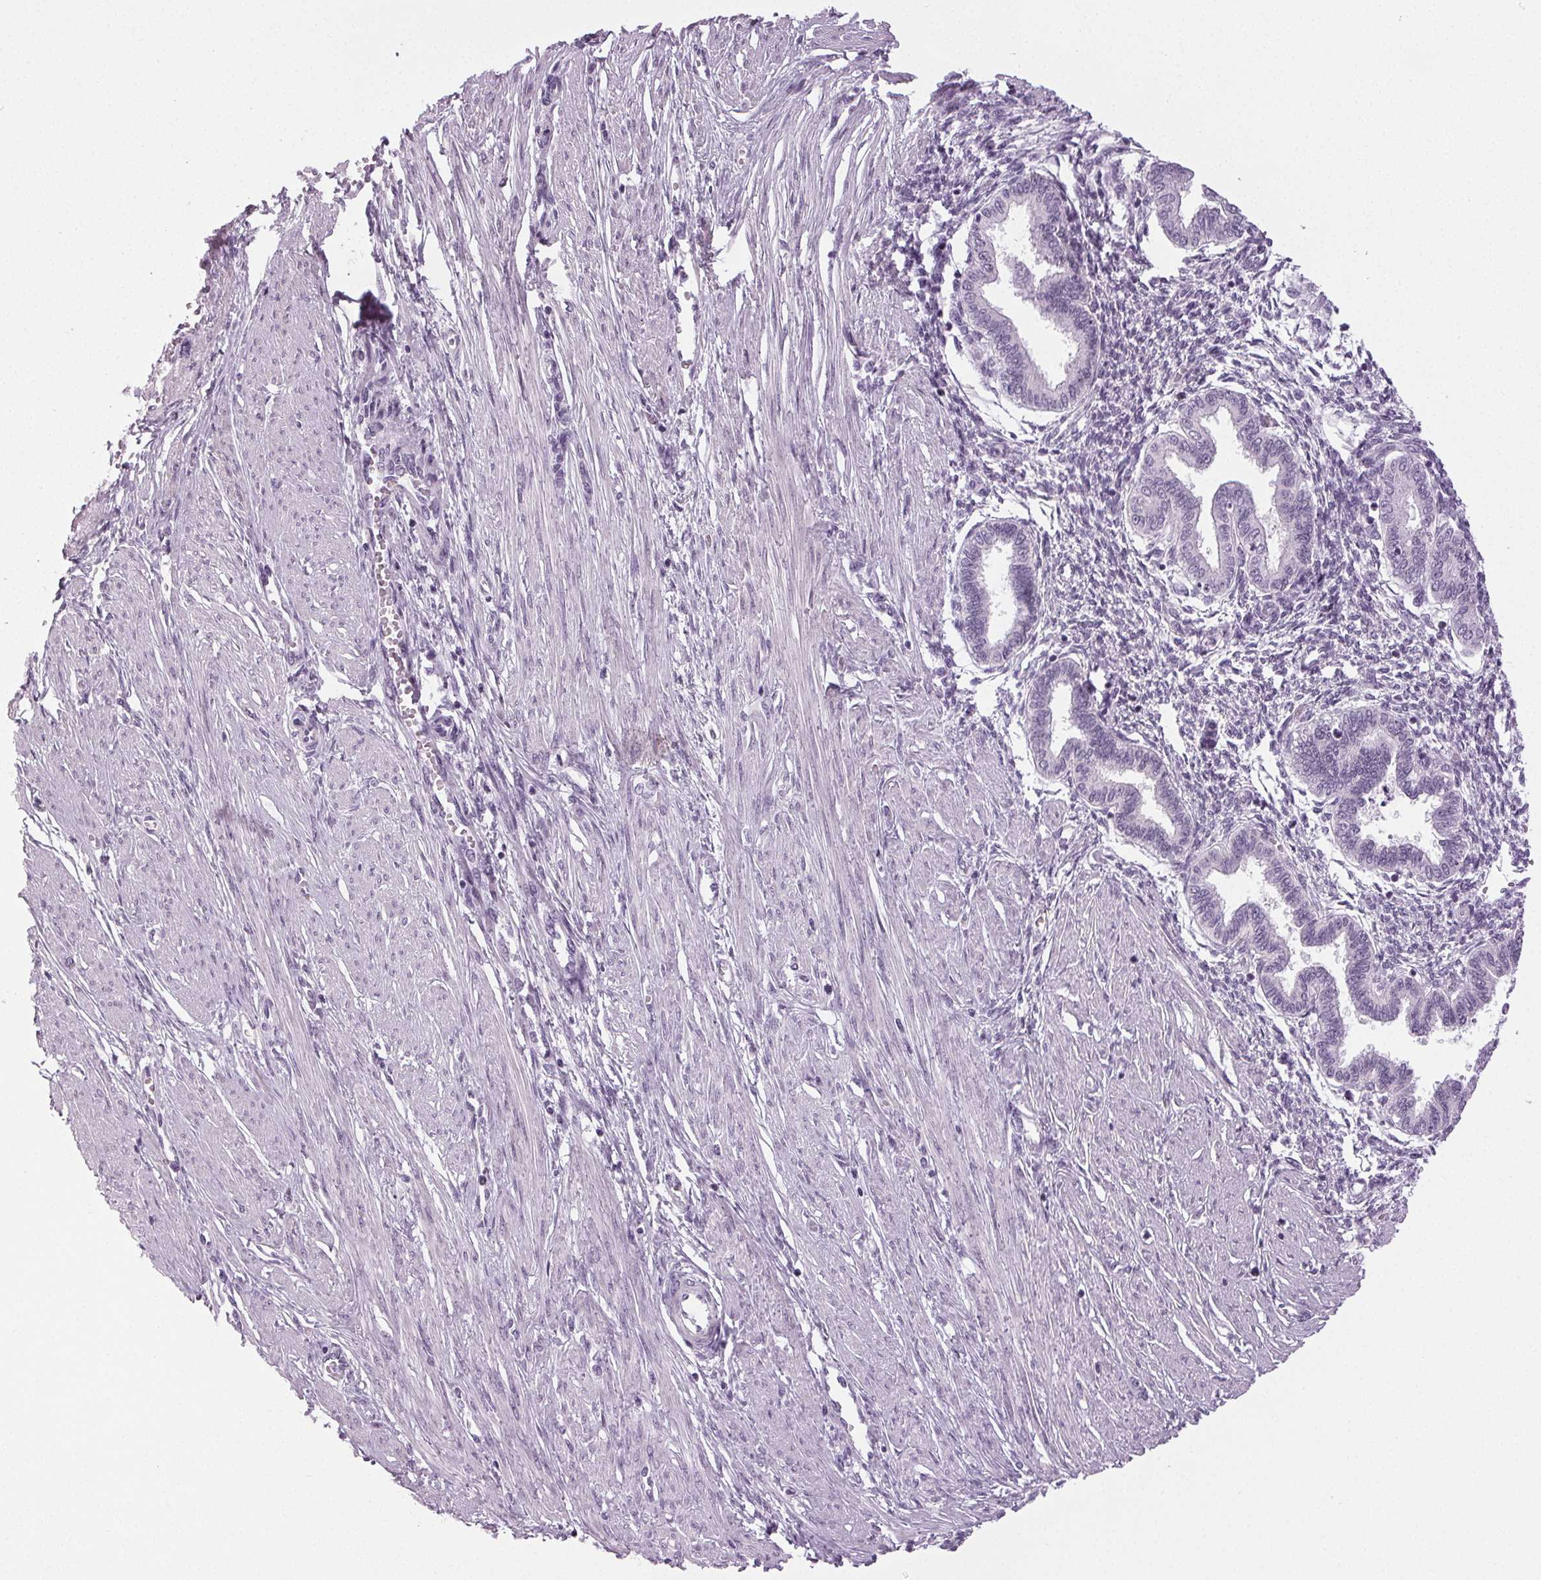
{"staining": {"intensity": "negative", "quantity": "none", "location": "none"}, "tissue": "endometrium", "cell_type": "Cells in endometrial stroma", "image_type": "normal", "snomed": [{"axis": "morphology", "description": "Normal tissue, NOS"}, {"axis": "topography", "description": "Endometrium"}], "caption": "Cells in endometrial stroma show no significant protein staining in benign endometrium.", "gene": "IGF2BP1", "patient": {"sex": "female", "age": 33}}